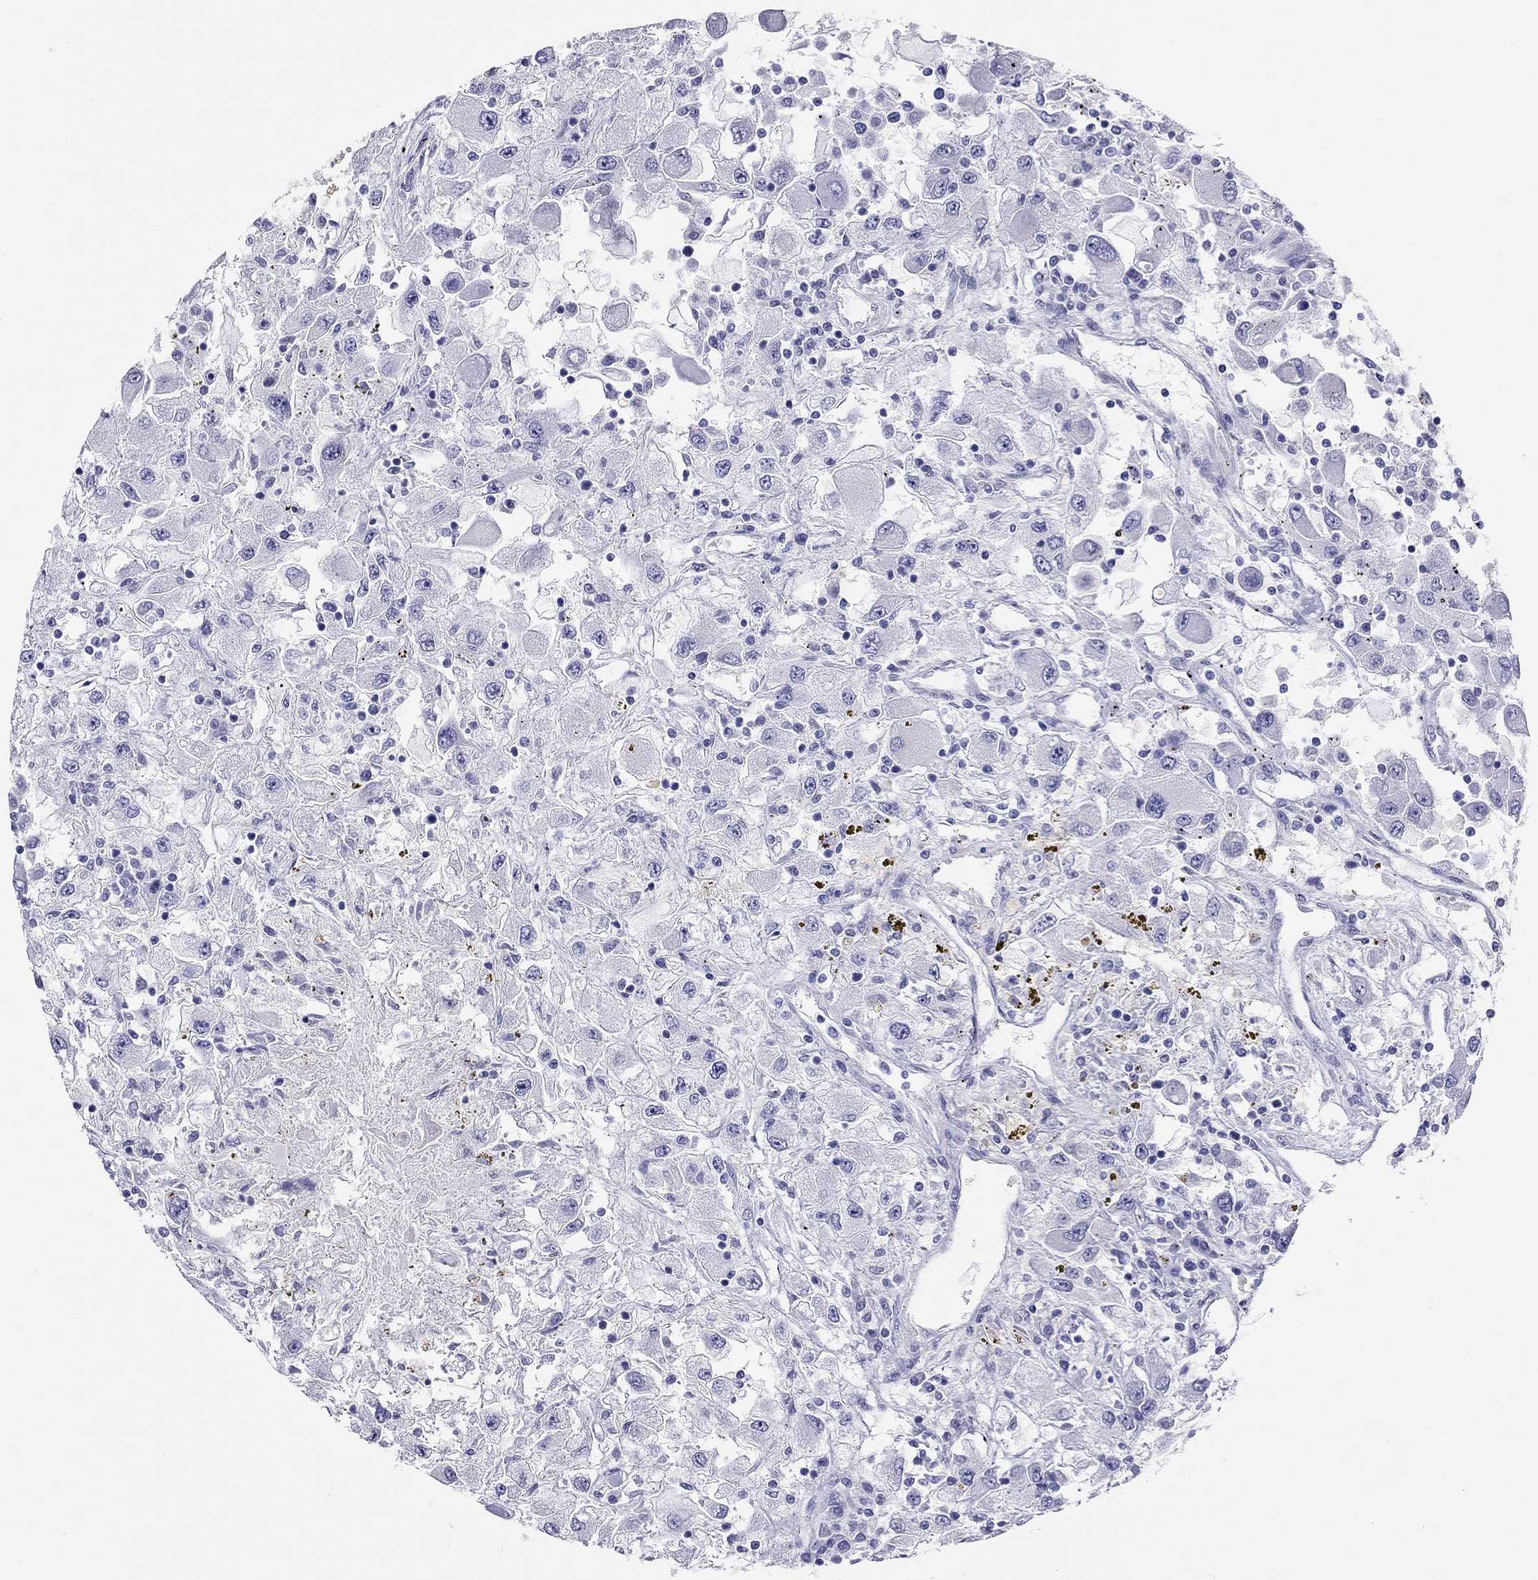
{"staining": {"intensity": "negative", "quantity": "none", "location": "none"}, "tissue": "renal cancer", "cell_type": "Tumor cells", "image_type": "cancer", "snomed": [{"axis": "morphology", "description": "Adenocarcinoma, NOS"}, {"axis": "topography", "description": "Kidney"}], "caption": "Immunohistochemistry (IHC) image of human renal cancer stained for a protein (brown), which demonstrates no positivity in tumor cells. (Stains: DAB IHC with hematoxylin counter stain, Microscopy: brightfield microscopy at high magnification).", "gene": "MYMX", "patient": {"sex": "female", "age": 67}}